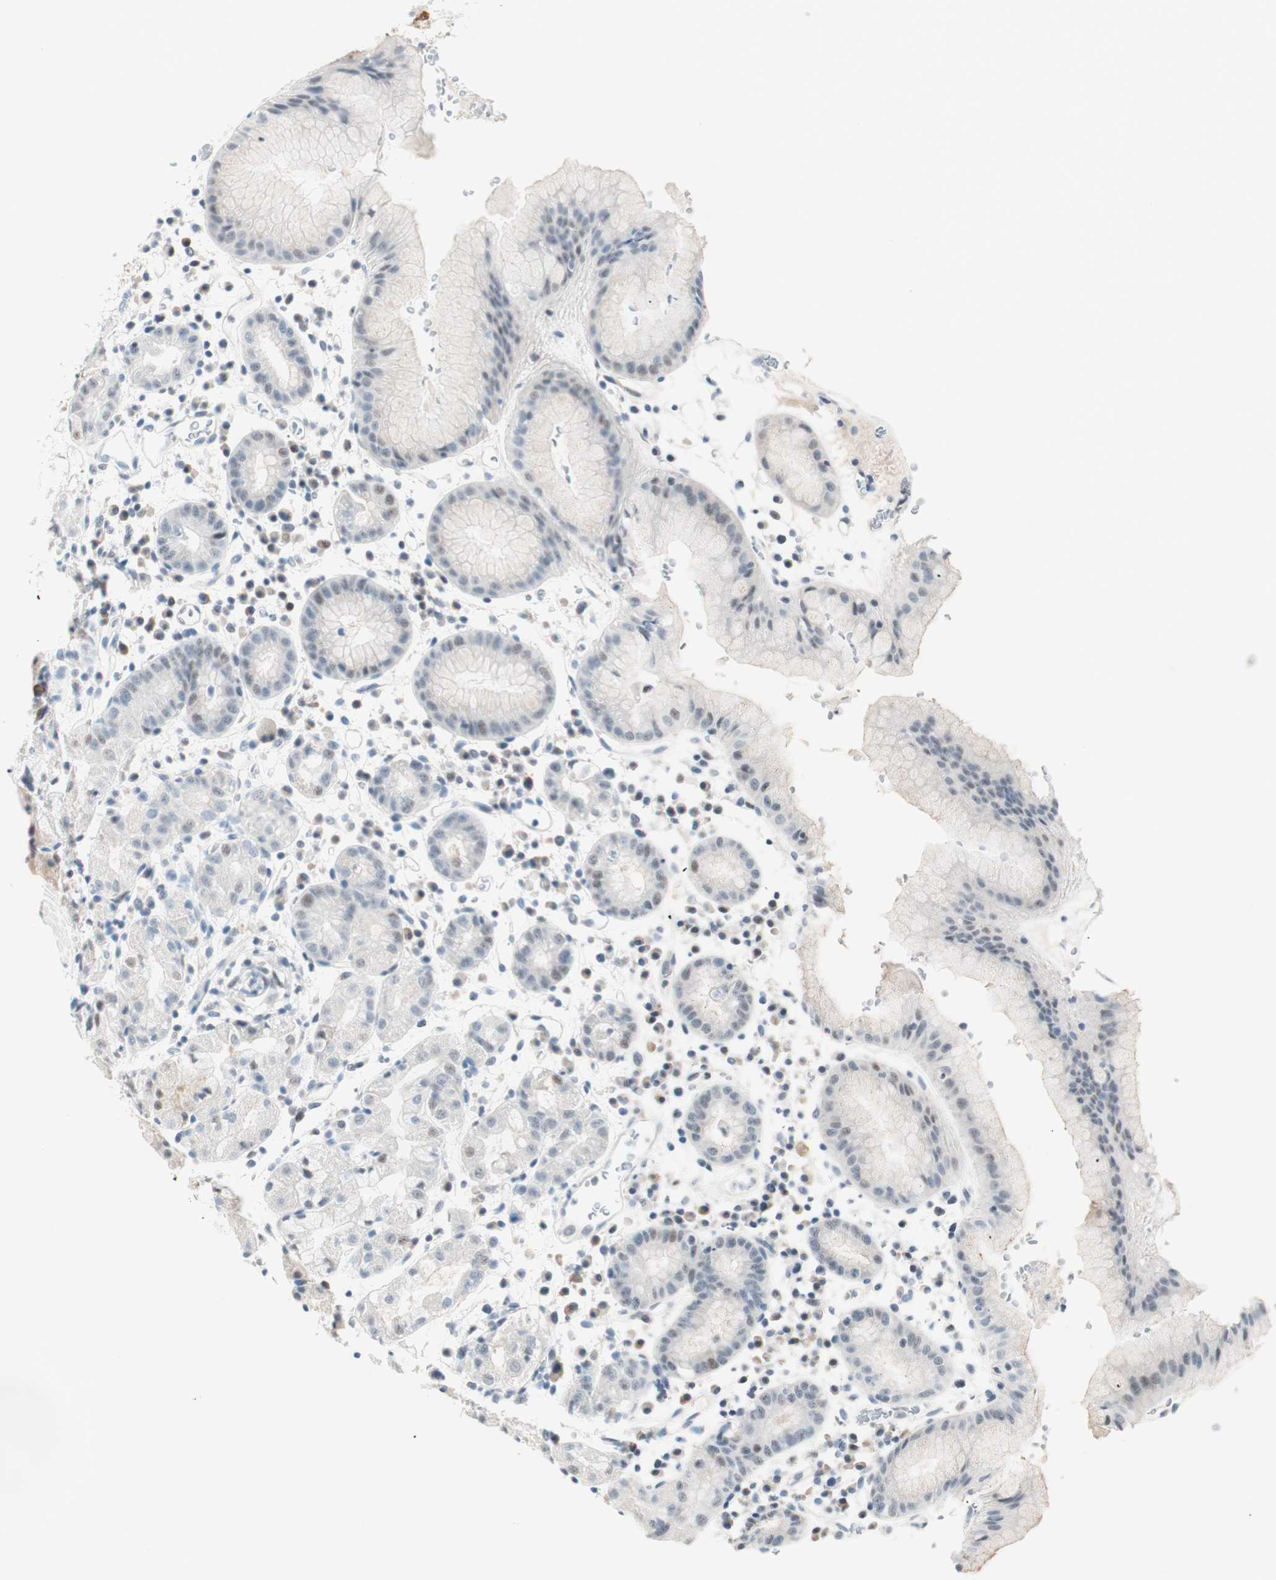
{"staining": {"intensity": "weak", "quantity": "<25%", "location": "cytoplasmic/membranous"}, "tissue": "stomach", "cell_type": "Glandular cells", "image_type": "normal", "snomed": [{"axis": "morphology", "description": "Normal tissue, NOS"}, {"axis": "topography", "description": "Stomach"}, {"axis": "topography", "description": "Stomach, lower"}], "caption": "The micrograph reveals no staining of glandular cells in benign stomach.", "gene": "HOXB13", "patient": {"sex": "female", "age": 75}}